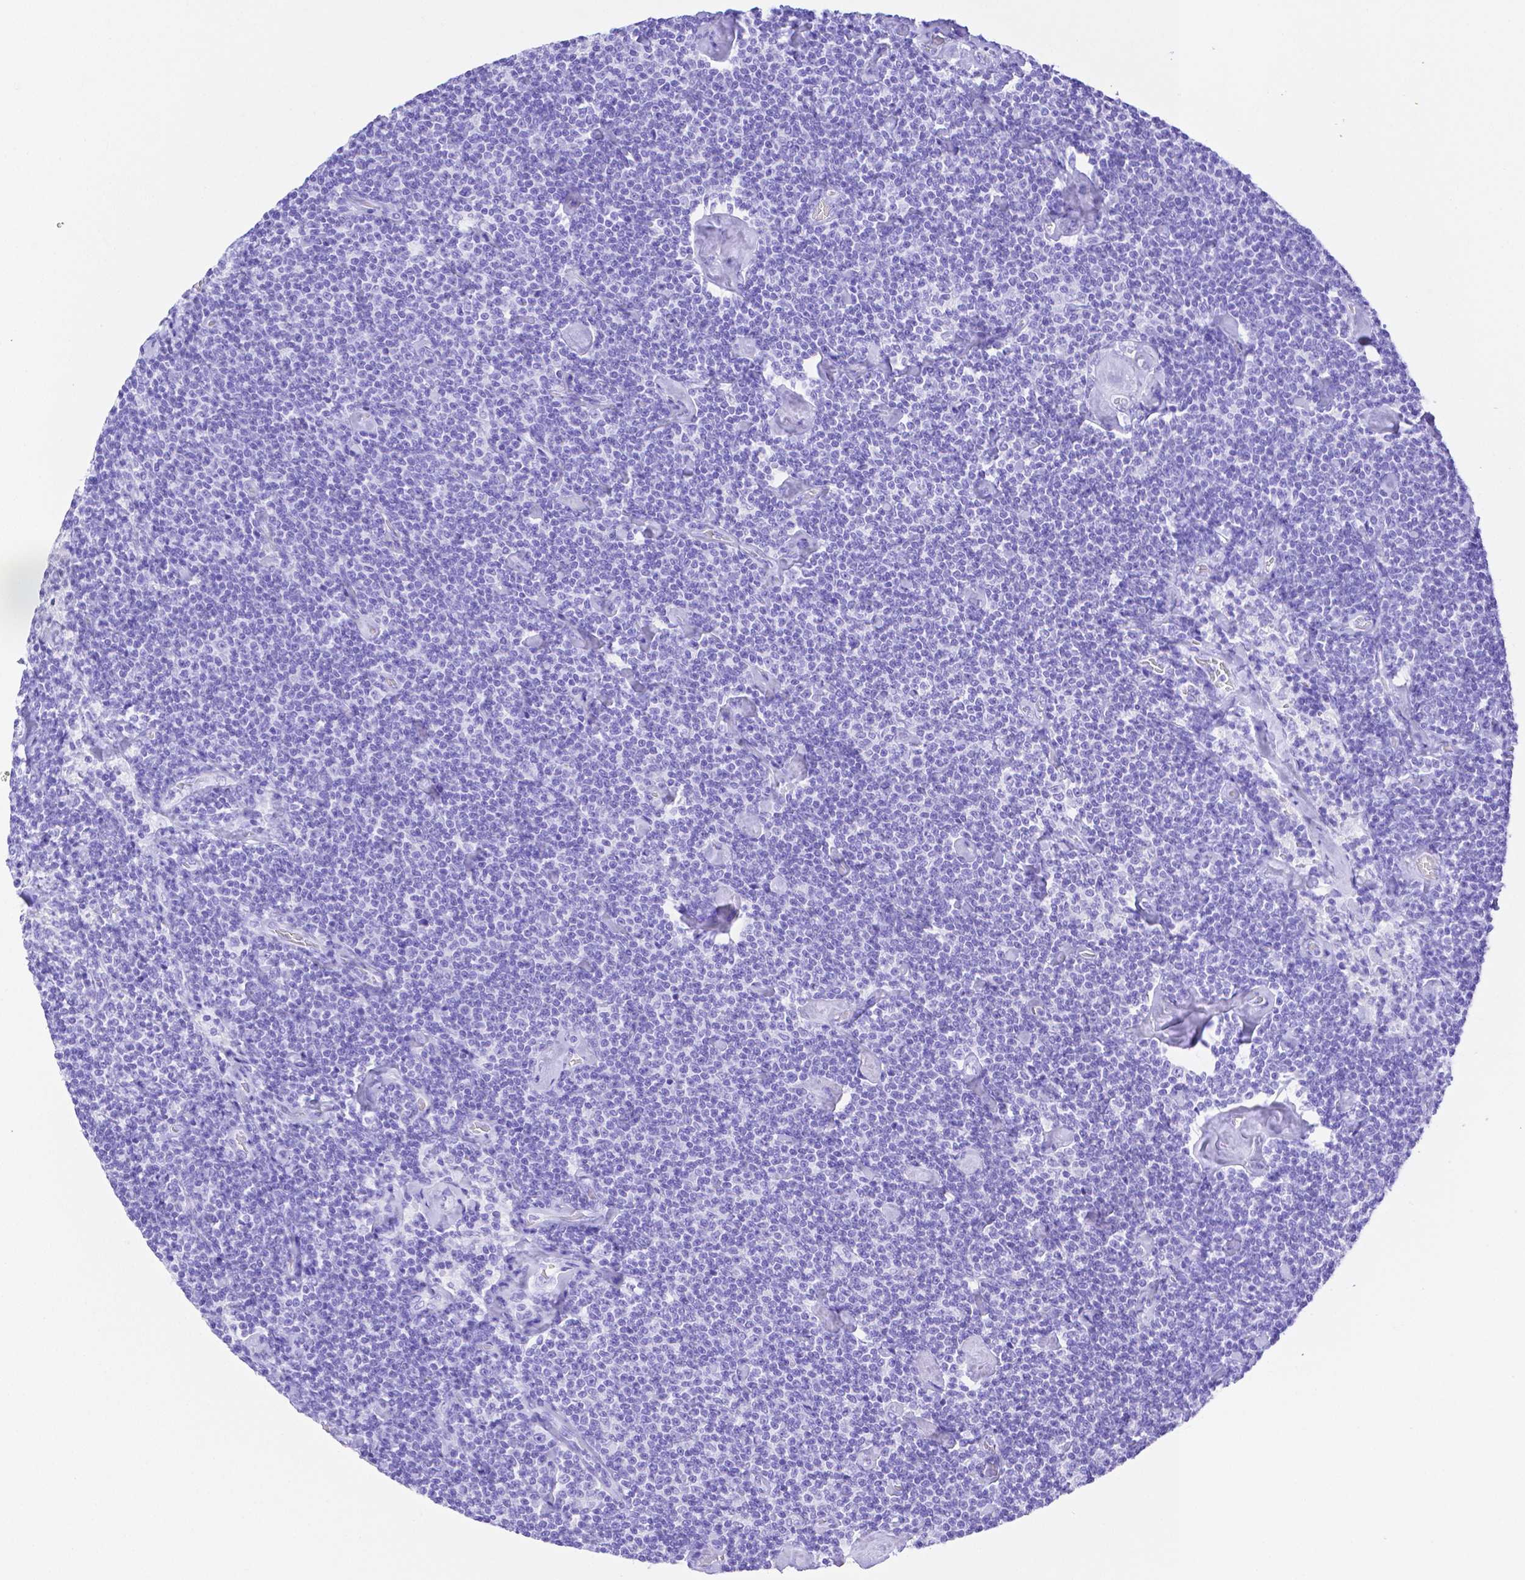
{"staining": {"intensity": "negative", "quantity": "none", "location": "none"}, "tissue": "lymphoma", "cell_type": "Tumor cells", "image_type": "cancer", "snomed": [{"axis": "morphology", "description": "Malignant lymphoma, non-Hodgkin's type, Low grade"}, {"axis": "topography", "description": "Lymph node"}], "caption": "This is a micrograph of immunohistochemistry (IHC) staining of lymphoma, which shows no expression in tumor cells.", "gene": "SMR3A", "patient": {"sex": "male", "age": 81}}